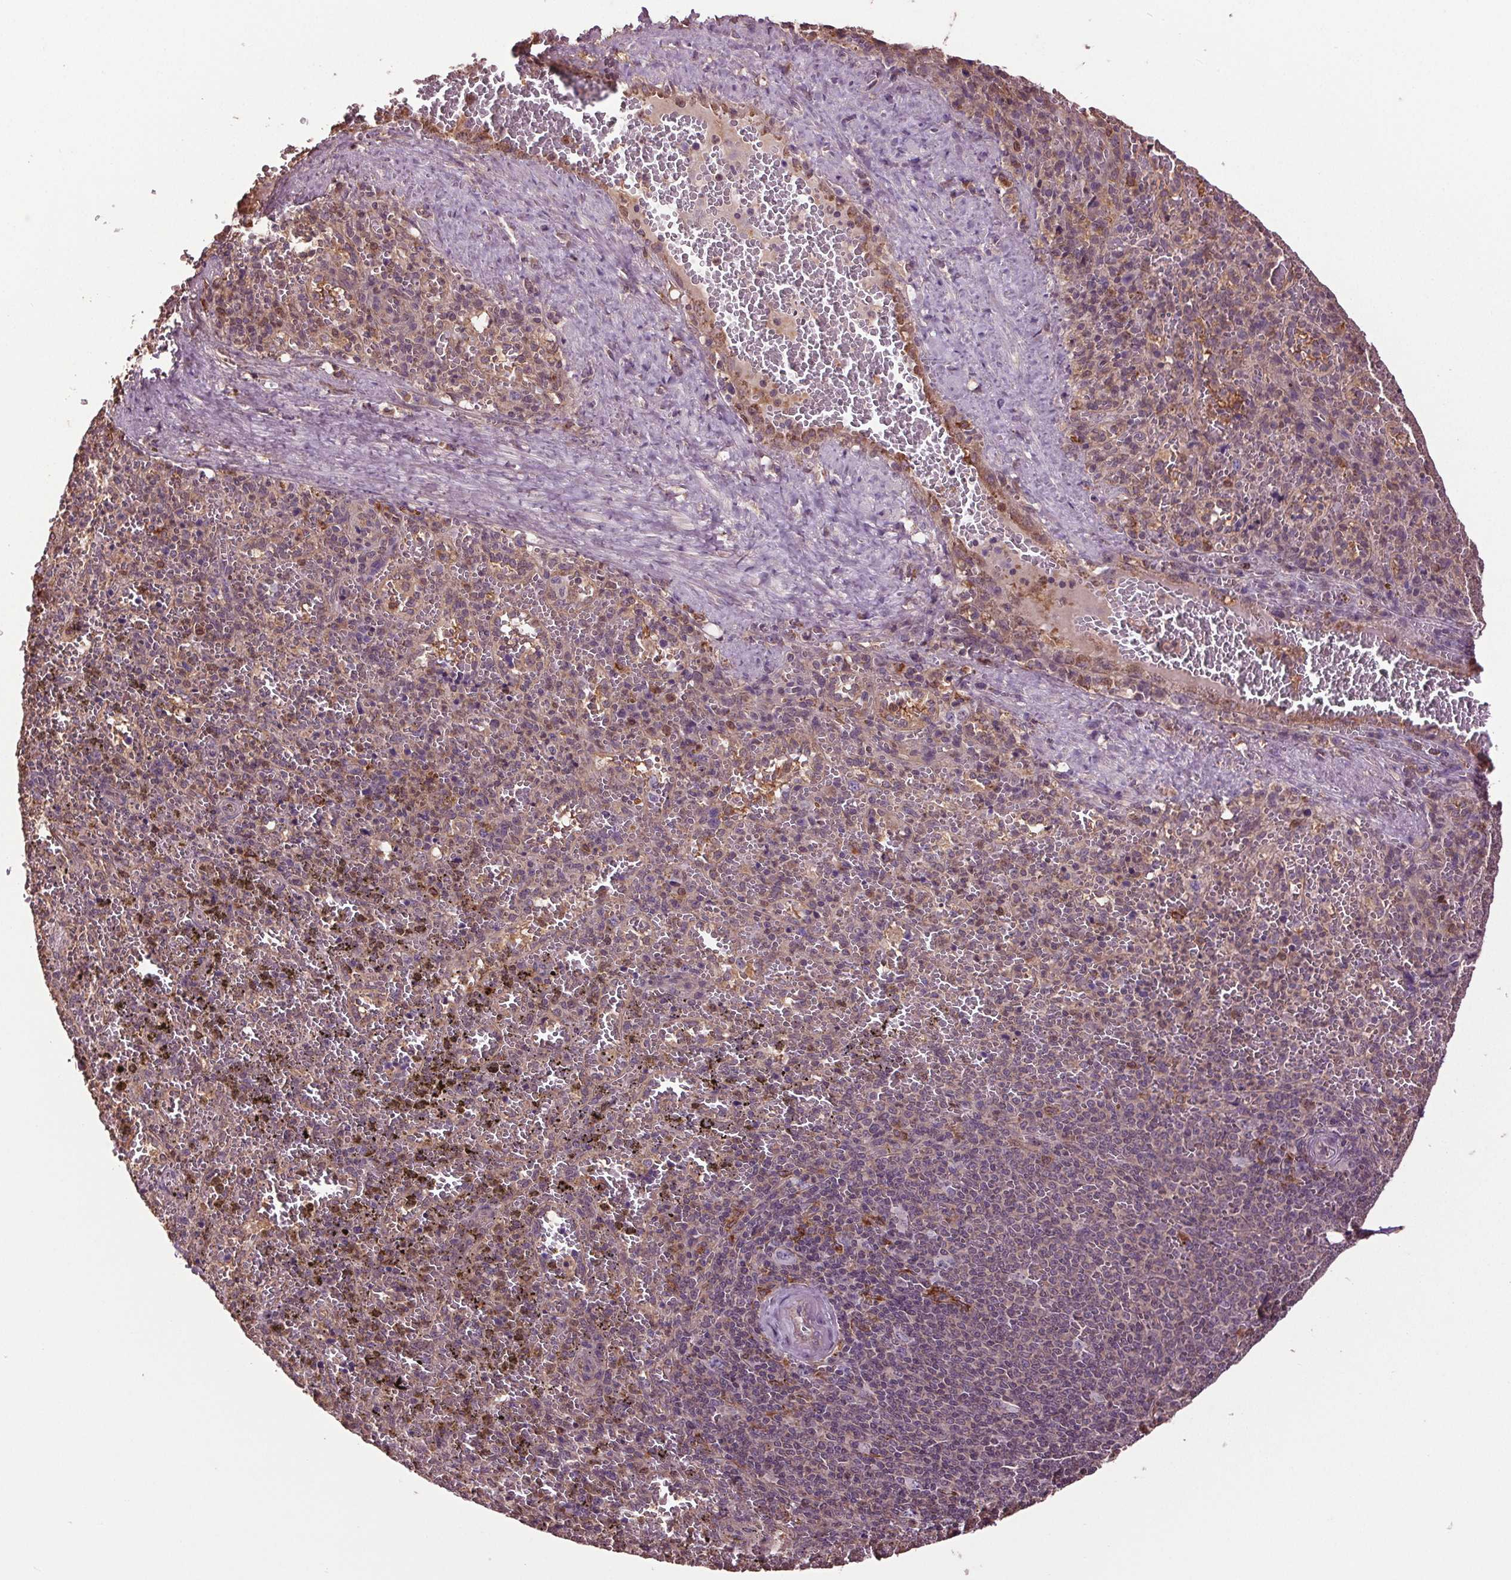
{"staining": {"intensity": "weak", "quantity": "<25%", "location": "cytoplasmic/membranous"}, "tissue": "spleen", "cell_type": "Cells in red pulp", "image_type": "normal", "snomed": [{"axis": "morphology", "description": "Normal tissue, NOS"}, {"axis": "topography", "description": "Spleen"}], "caption": "The photomicrograph exhibits no staining of cells in red pulp in normal spleen. (DAB (3,3'-diaminobenzidine) immunohistochemistry with hematoxylin counter stain).", "gene": "RNPEP", "patient": {"sex": "female", "age": 50}}